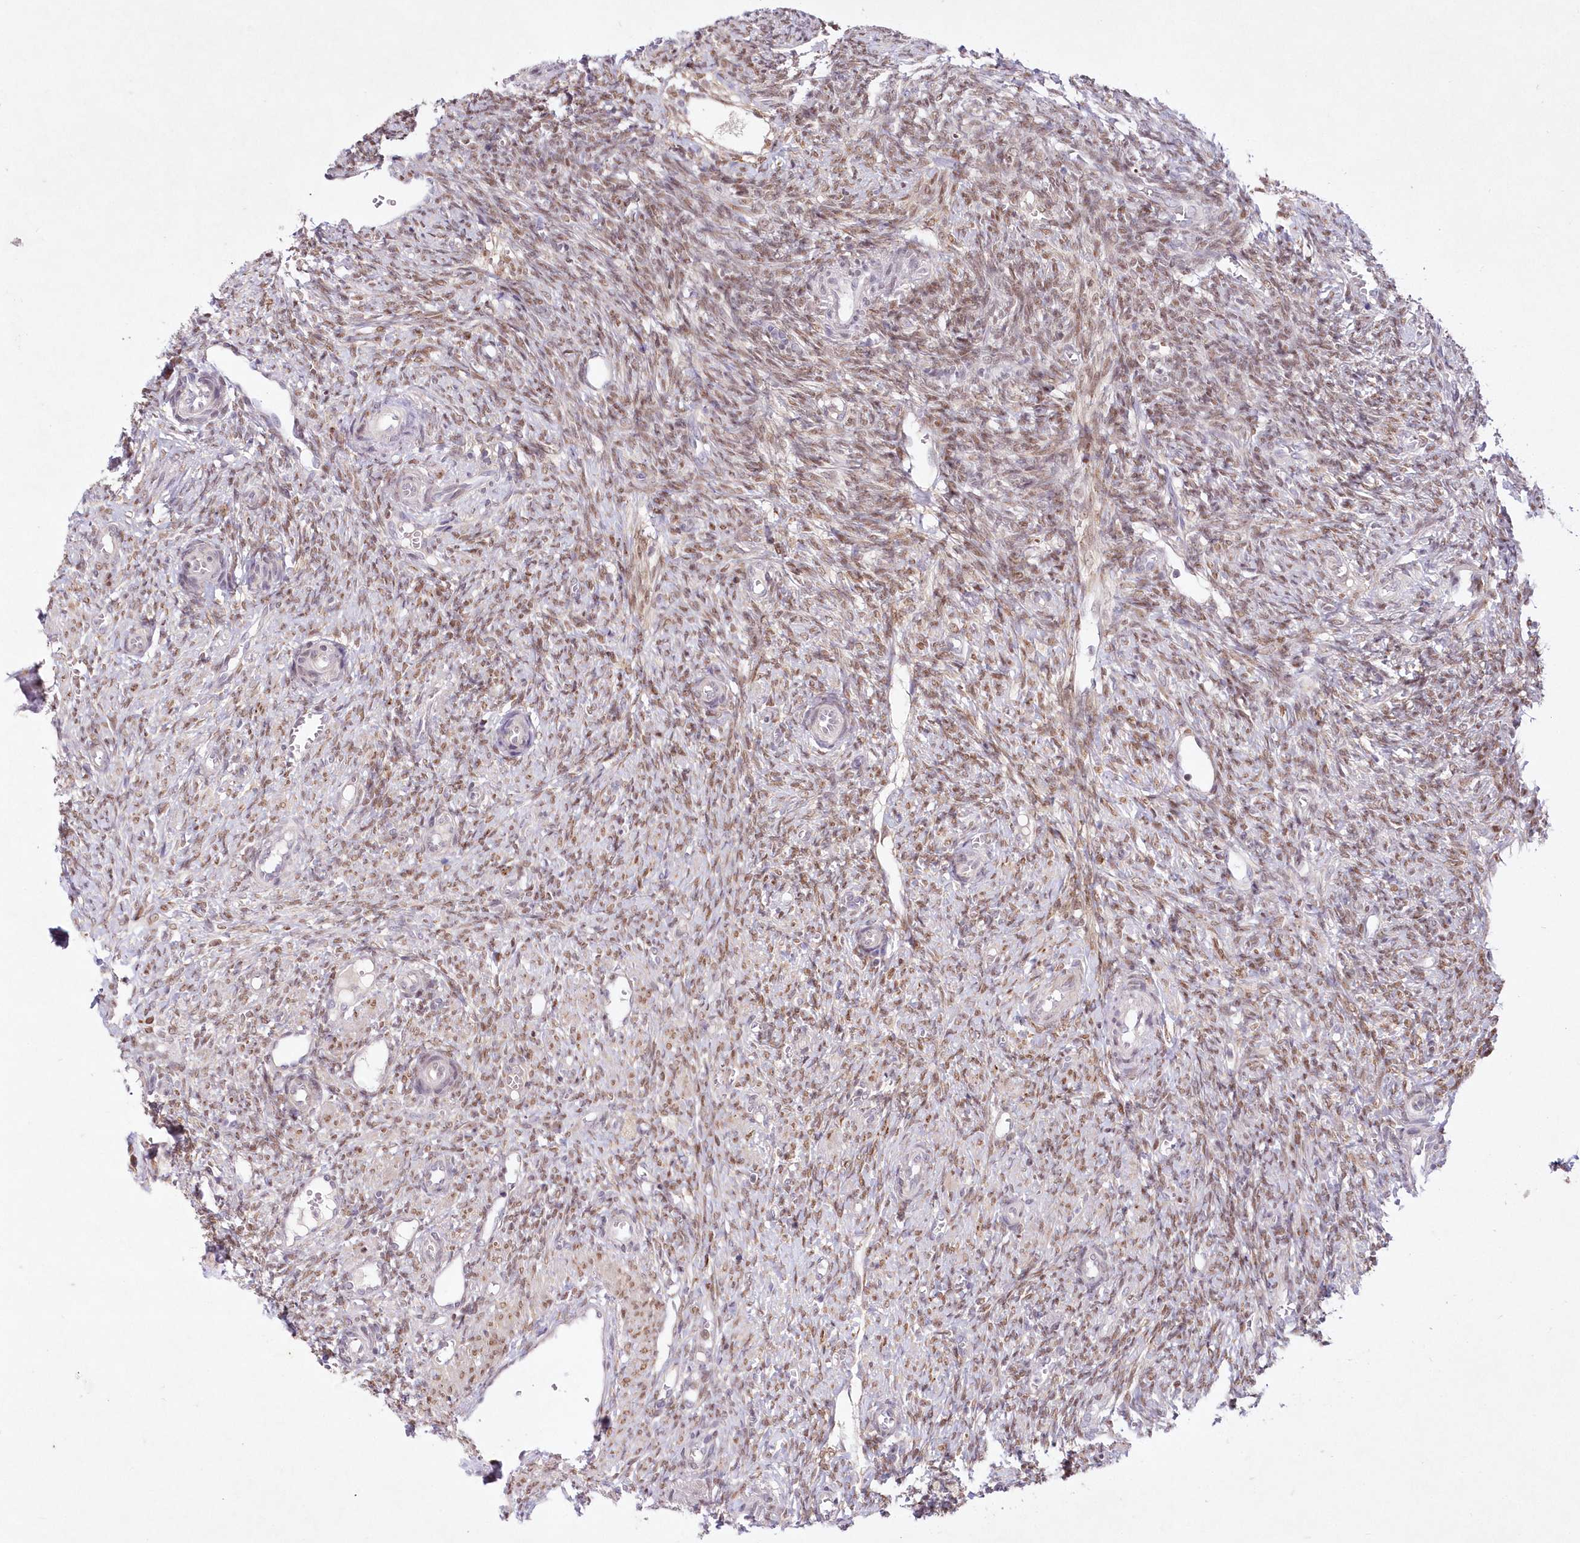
{"staining": {"intensity": "moderate", "quantity": ">75%", "location": "nuclear"}, "tissue": "ovary", "cell_type": "Ovarian stroma cells", "image_type": "normal", "snomed": [{"axis": "morphology", "description": "Normal tissue, NOS"}, {"axis": "topography", "description": "Ovary"}], "caption": "High-magnification brightfield microscopy of unremarkable ovary stained with DAB (3,3'-diaminobenzidine) (brown) and counterstained with hematoxylin (blue). ovarian stroma cells exhibit moderate nuclear staining is appreciated in about>75% of cells.", "gene": "LDB1", "patient": {"sex": "female", "age": 41}}